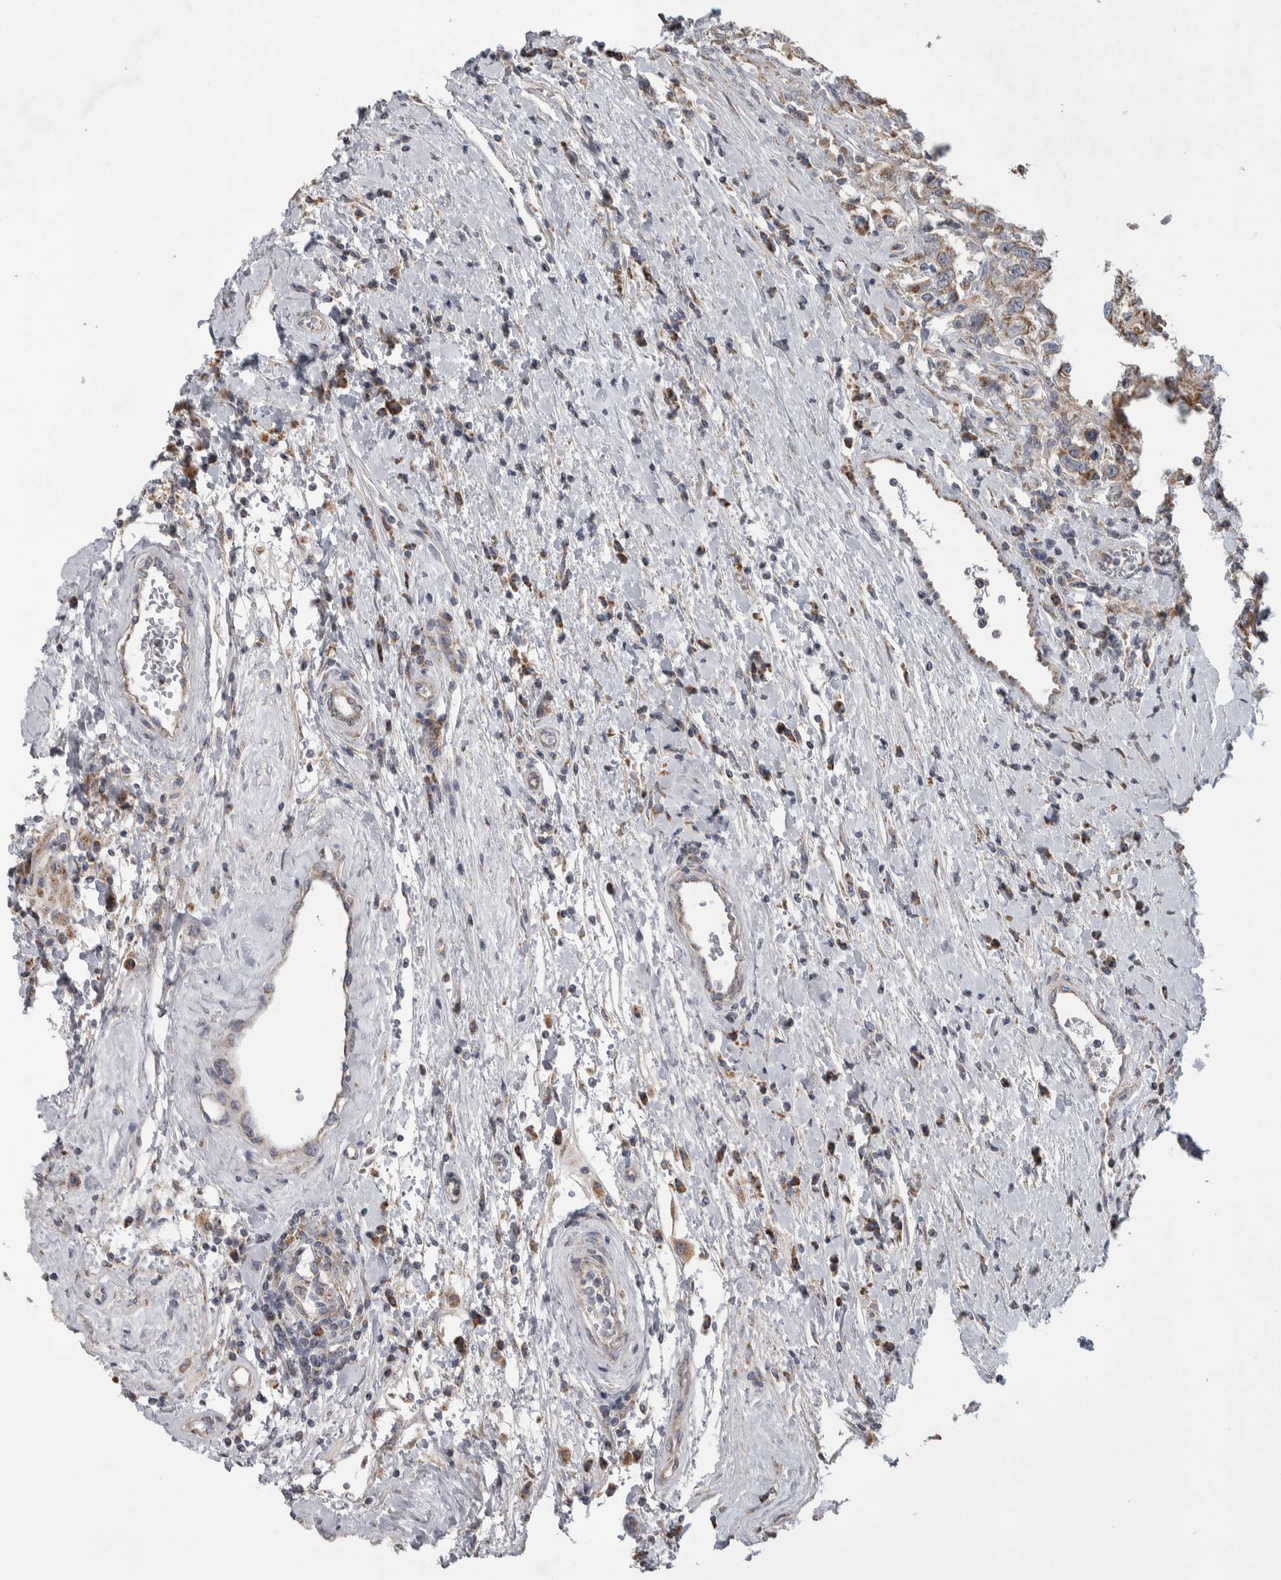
{"staining": {"intensity": "moderate", "quantity": ">75%", "location": "cytoplasmic/membranous"}, "tissue": "testis cancer", "cell_type": "Tumor cells", "image_type": "cancer", "snomed": [{"axis": "morphology", "description": "Seminoma, NOS"}, {"axis": "topography", "description": "Testis"}], "caption": "Immunohistochemical staining of seminoma (testis) reveals medium levels of moderate cytoplasmic/membranous positivity in approximately >75% of tumor cells.", "gene": "SCO1", "patient": {"sex": "male", "age": 41}}